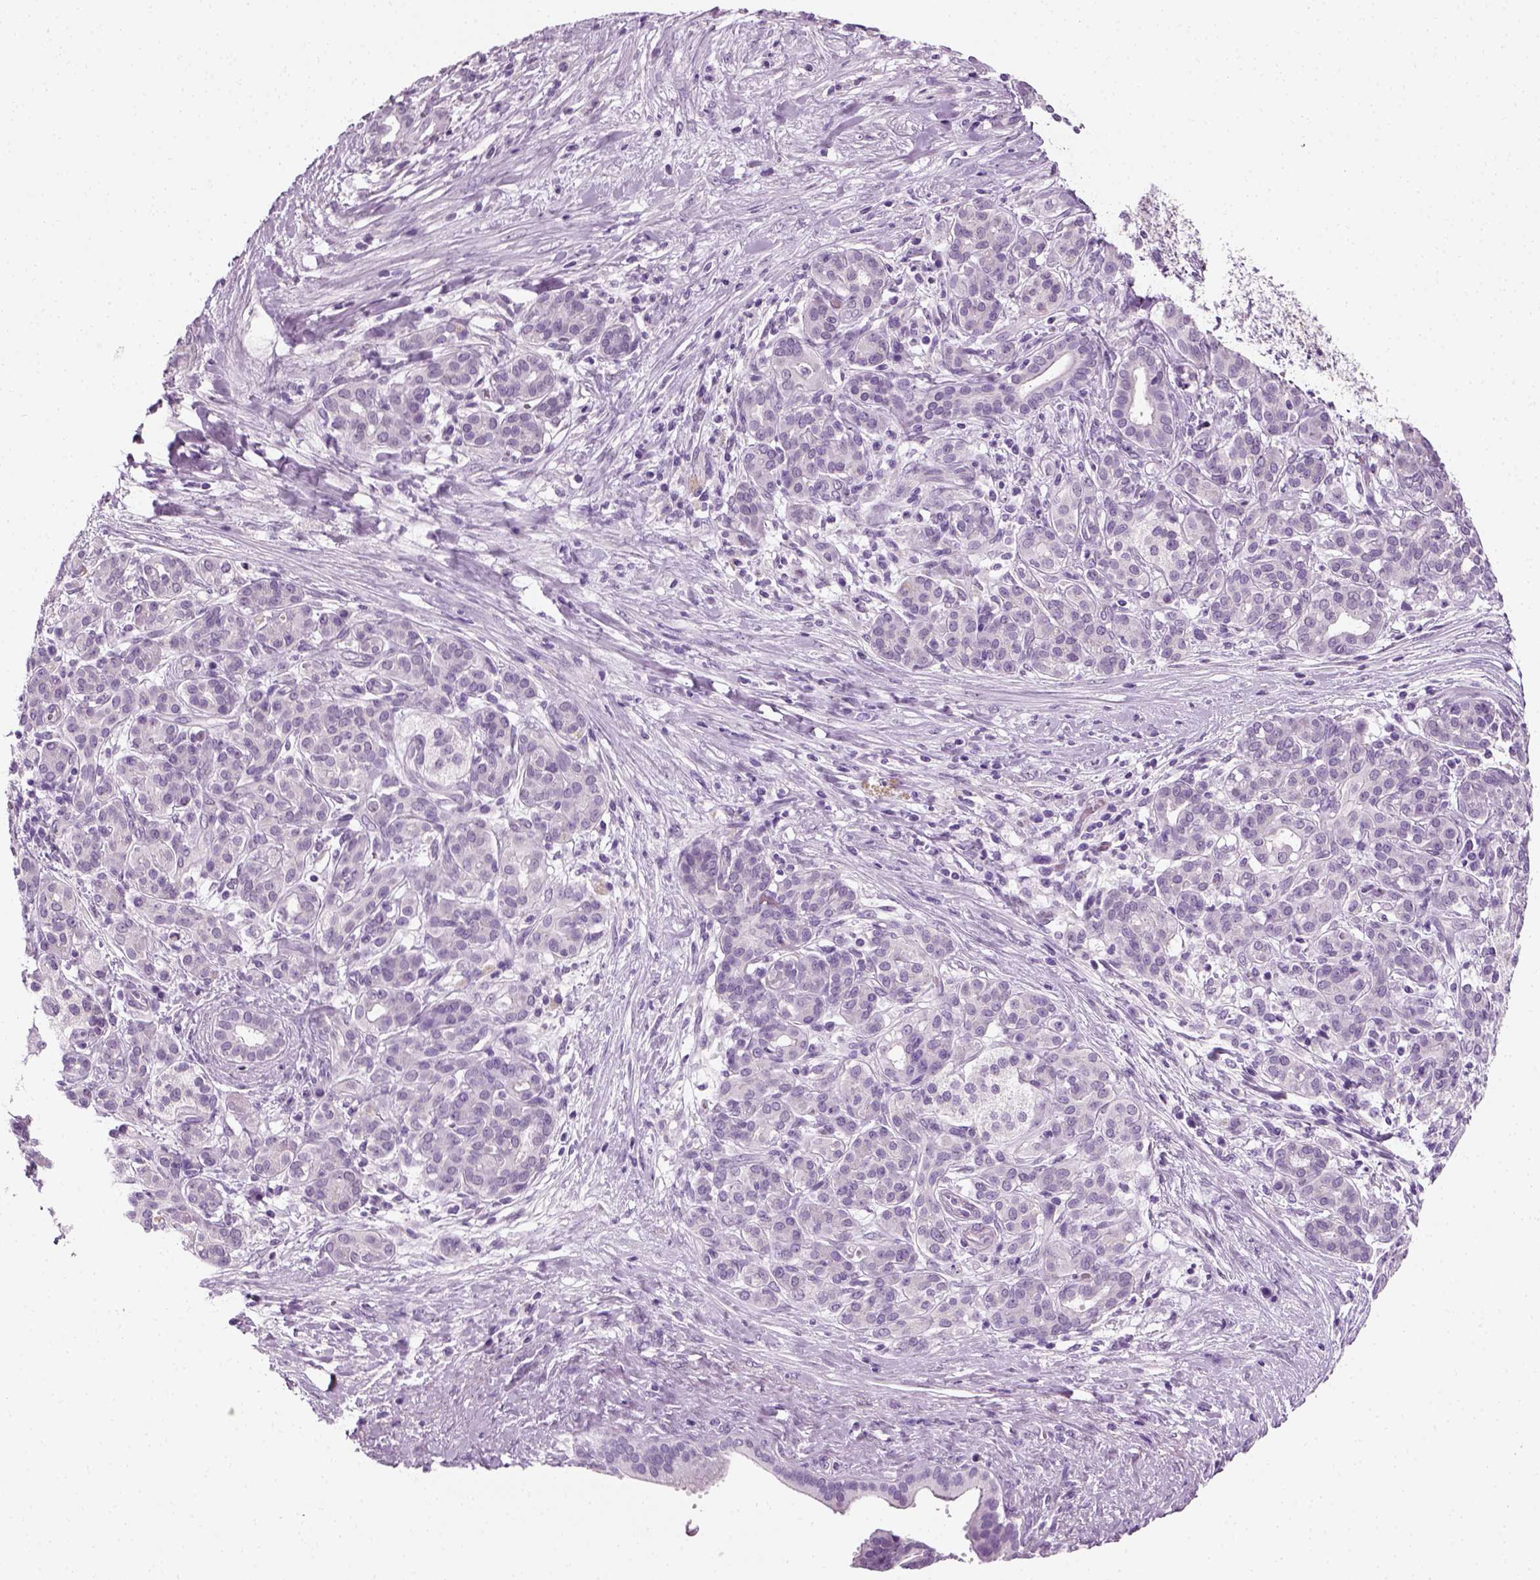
{"staining": {"intensity": "negative", "quantity": "none", "location": "none"}, "tissue": "pancreatic cancer", "cell_type": "Tumor cells", "image_type": "cancer", "snomed": [{"axis": "morphology", "description": "Adenocarcinoma, NOS"}, {"axis": "topography", "description": "Pancreas"}], "caption": "The micrograph exhibits no significant expression in tumor cells of pancreatic cancer.", "gene": "SPATA31E1", "patient": {"sex": "male", "age": 44}}